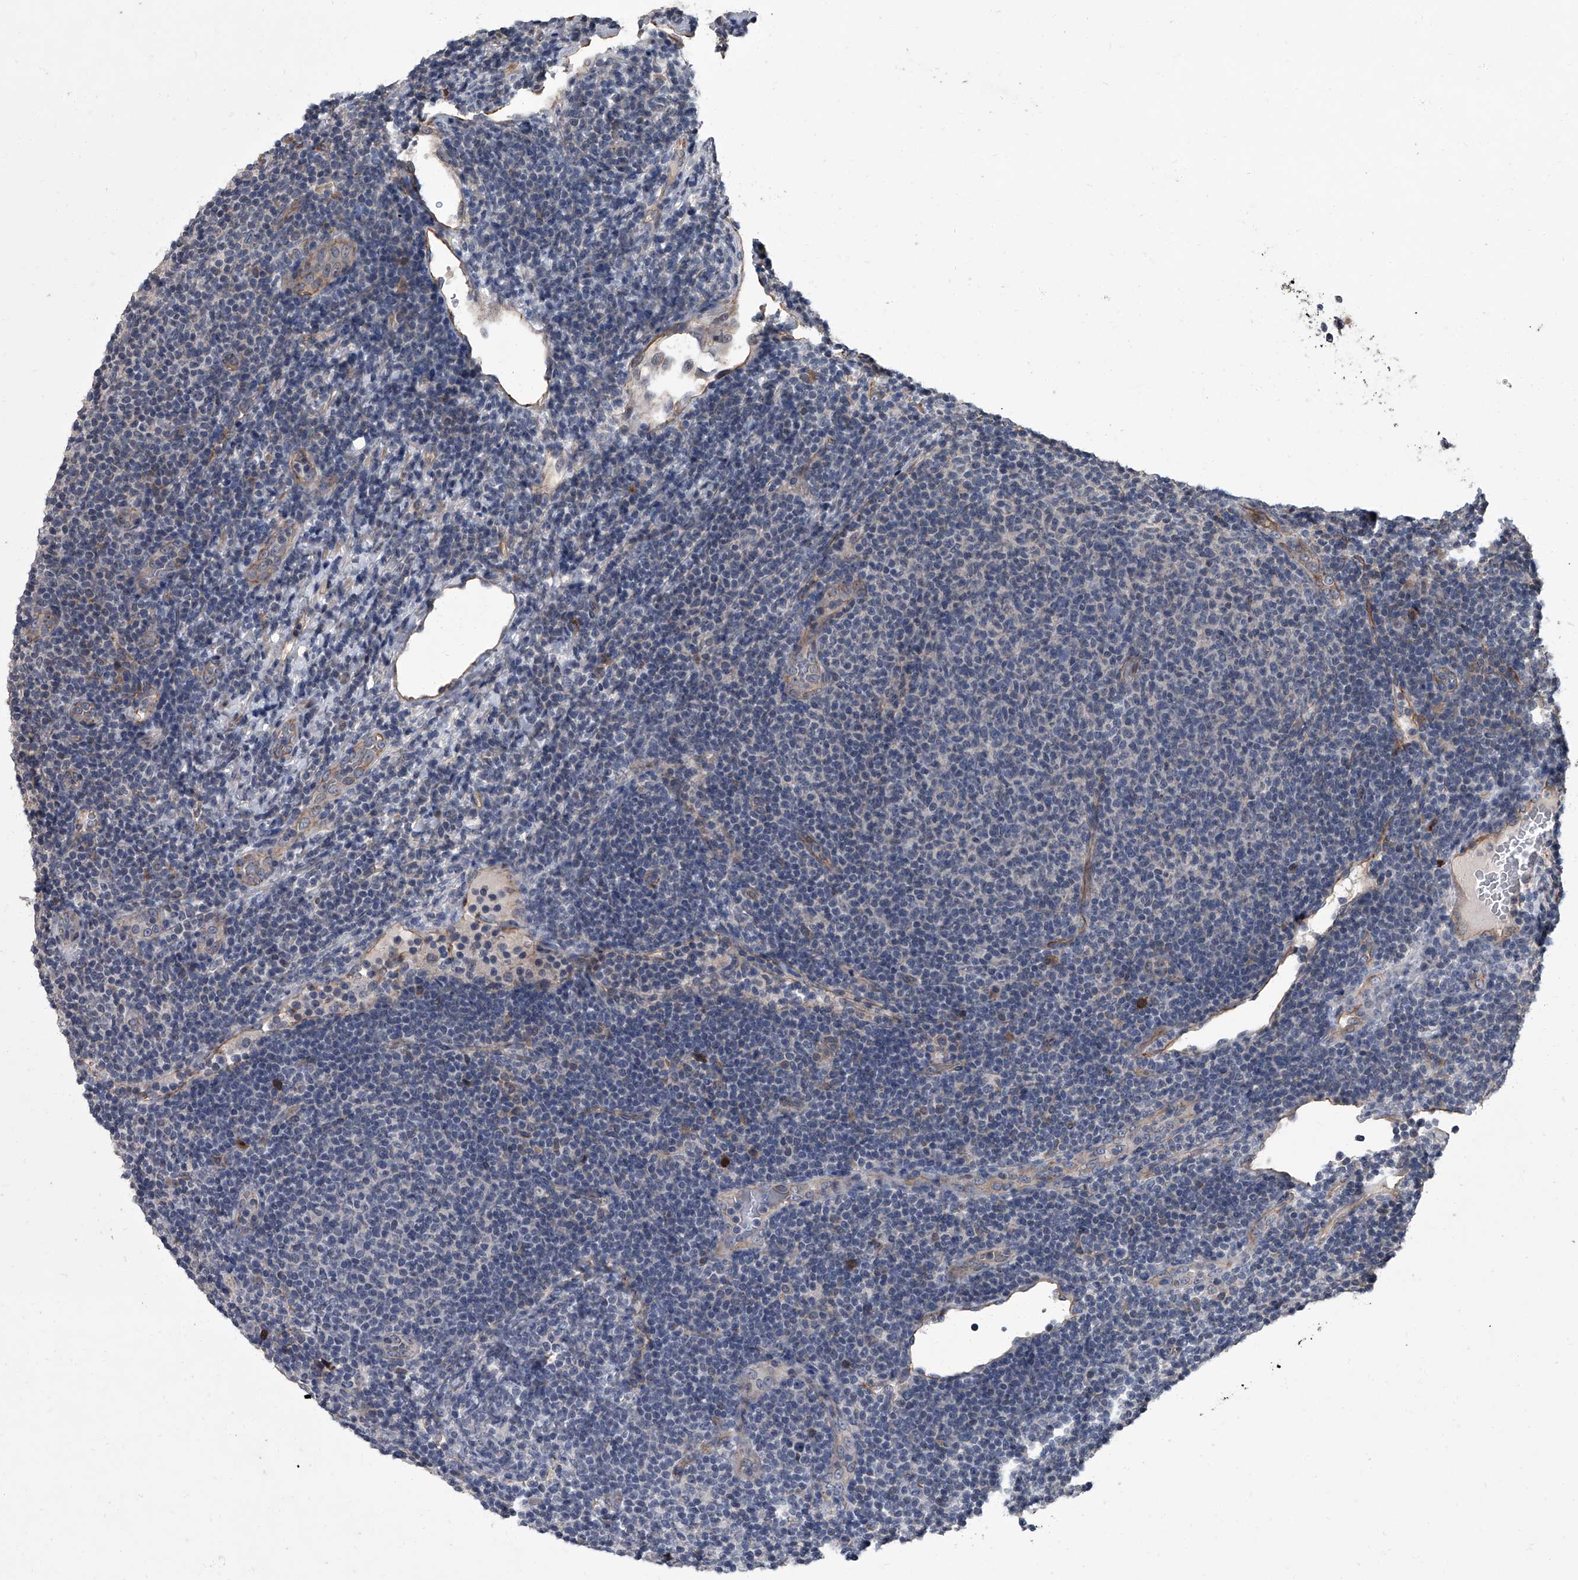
{"staining": {"intensity": "negative", "quantity": "none", "location": "none"}, "tissue": "lymphoma", "cell_type": "Tumor cells", "image_type": "cancer", "snomed": [{"axis": "morphology", "description": "Malignant lymphoma, non-Hodgkin's type, Low grade"}, {"axis": "topography", "description": "Lymph node"}], "caption": "High magnification brightfield microscopy of malignant lymphoma, non-Hodgkin's type (low-grade) stained with DAB (3,3'-diaminobenzidine) (brown) and counterstained with hematoxylin (blue): tumor cells show no significant expression.", "gene": "SIRT4", "patient": {"sex": "male", "age": 66}}